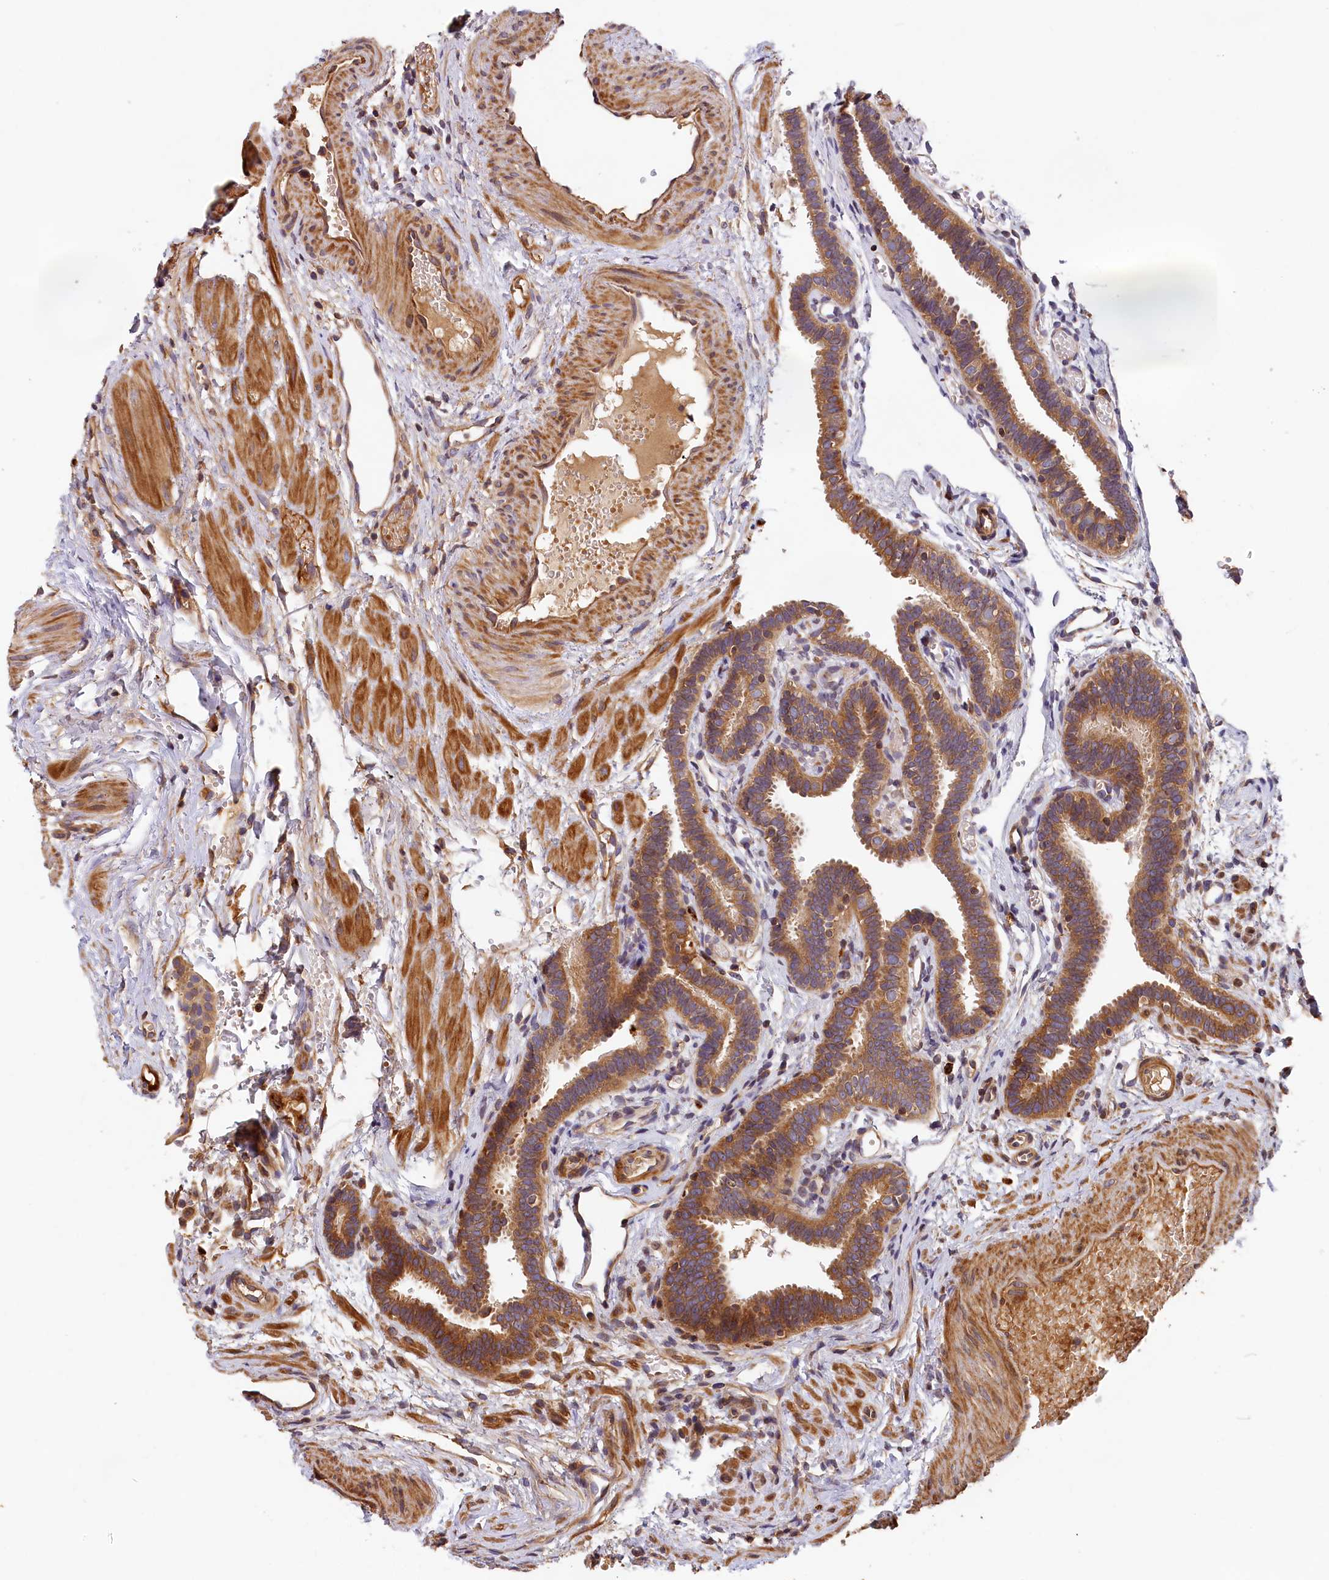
{"staining": {"intensity": "moderate", "quantity": ">75%", "location": "cytoplasmic/membranous"}, "tissue": "fallopian tube", "cell_type": "Glandular cells", "image_type": "normal", "snomed": [{"axis": "morphology", "description": "Normal tissue, NOS"}, {"axis": "topography", "description": "Fallopian tube"}], "caption": "Moderate cytoplasmic/membranous positivity is identified in approximately >75% of glandular cells in normal fallopian tube.", "gene": "HMOX2", "patient": {"sex": "female", "age": 37}}